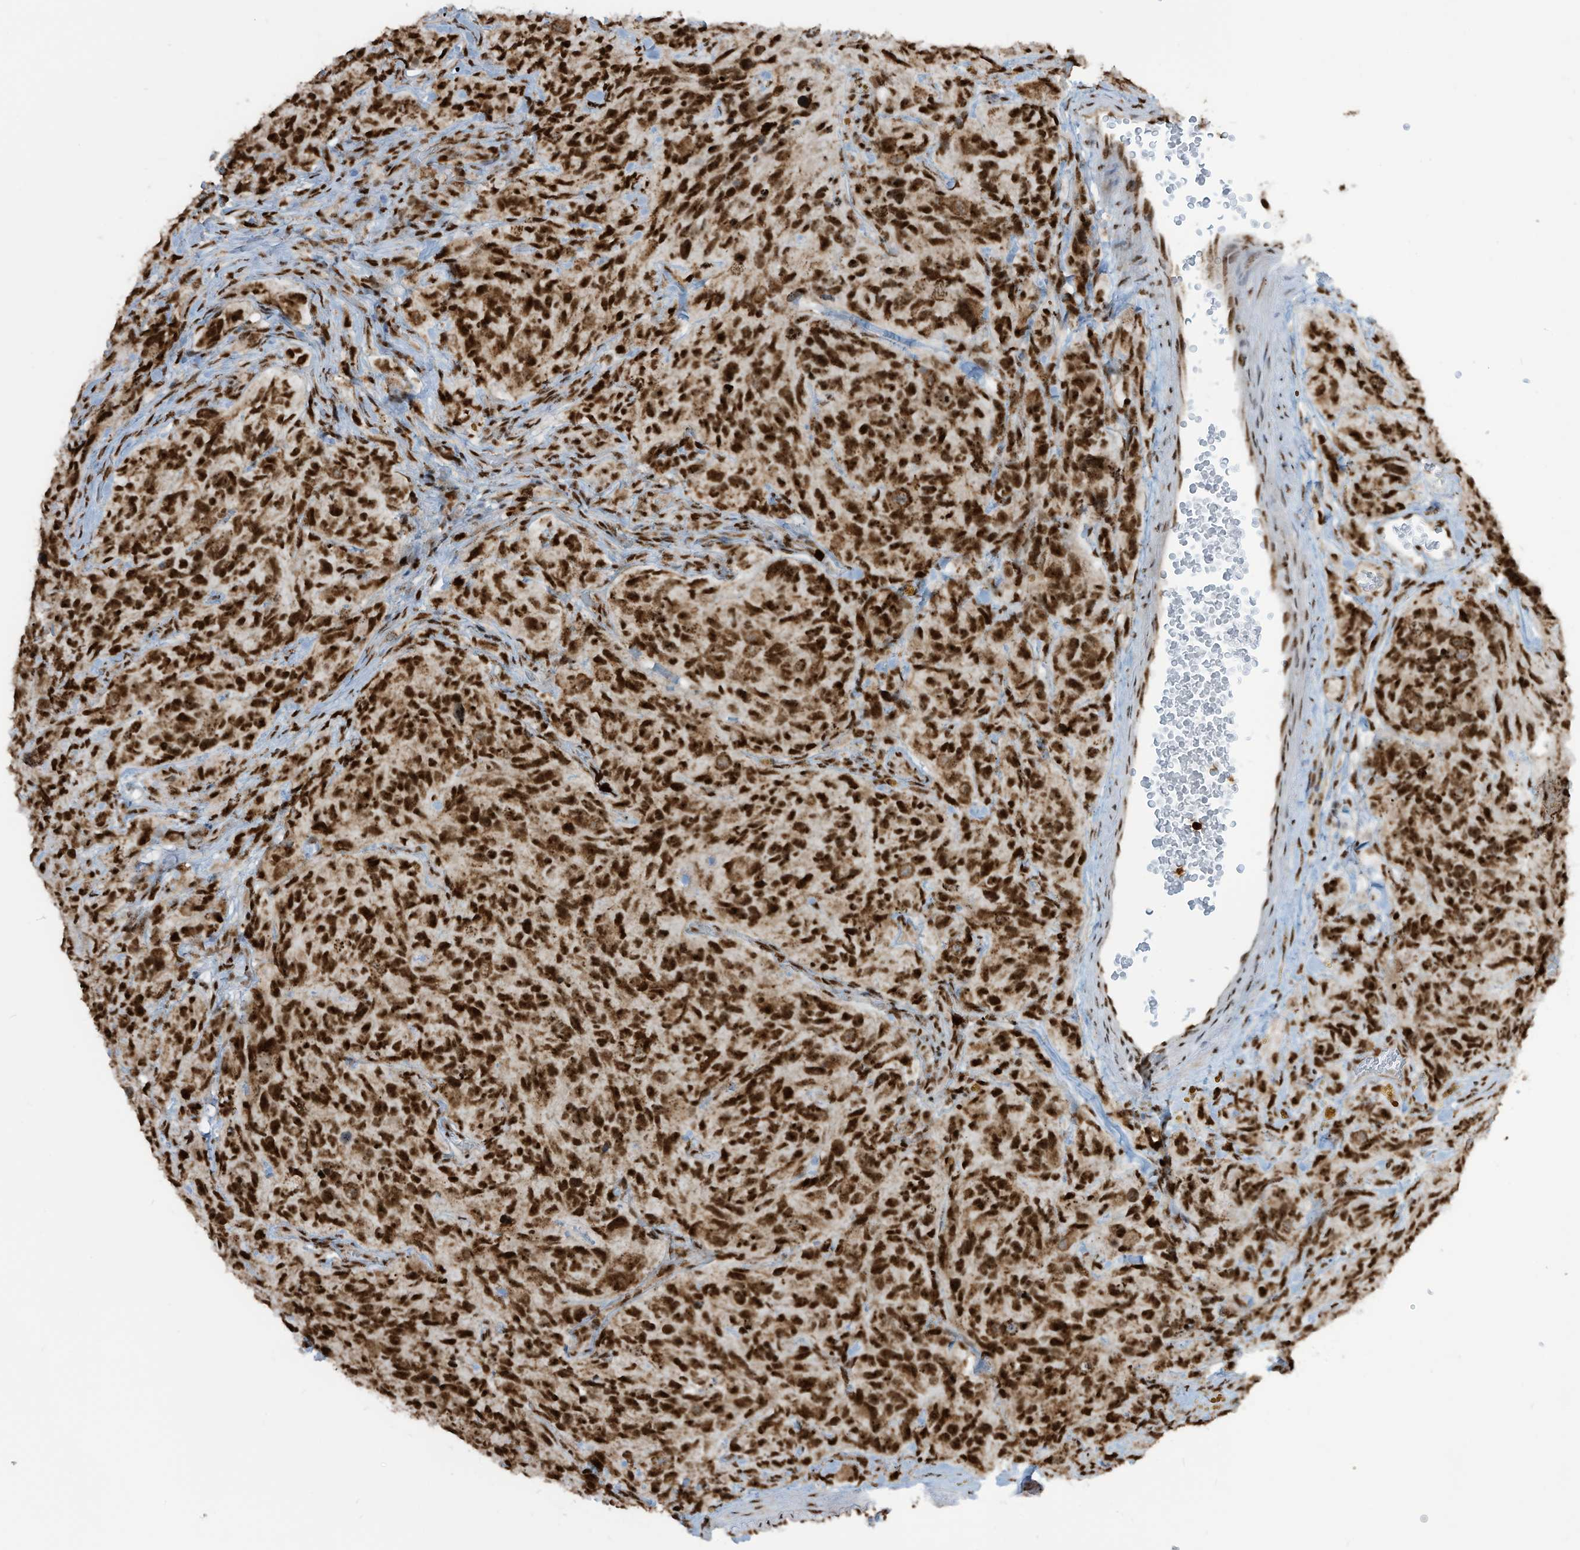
{"staining": {"intensity": "strong", "quantity": ">75%", "location": "nuclear"}, "tissue": "glioma", "cell_type": "Tumor cells", "image_type": "cancer", "snomed": [{"axis": "morphology", "description": "Glioma, malignant, High grade"}, {"axis": "topography", "description": "Brain"}], "caption": "Protein expression analysis of human glioma reveals strong nuclear staining in approximately >75% of tumor cells. Nuclei are stained in blue.", "gene": "LBH", "patient": {"sex": "male", "age": 69}}